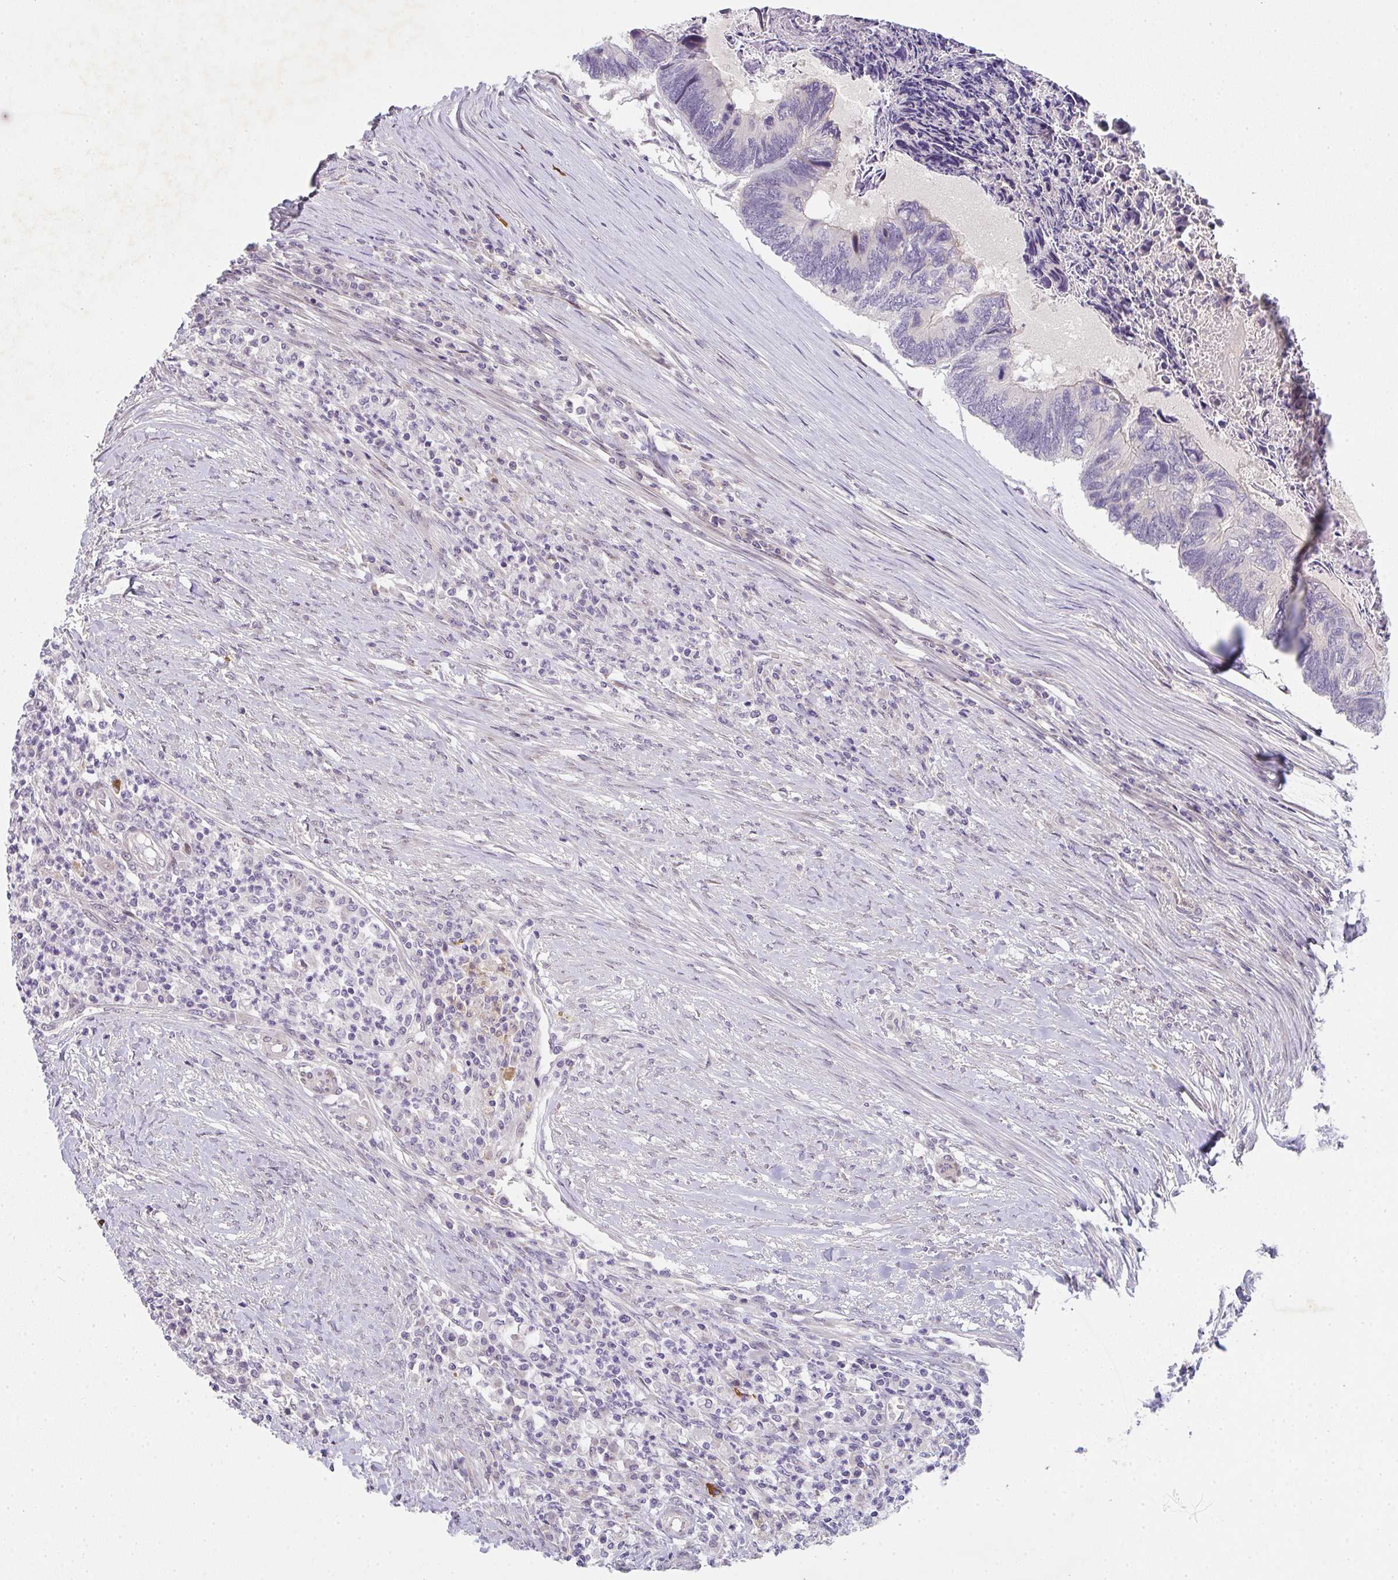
{"staining": {"intensity": "negative", "quantity": "none", "location": "none"}, "tissue": "colorectal cancer", "cell_type": "Tumor cells", "image_type": "cancer", "snomed": [{"axis": "morphology", "description": "Adenocarcinoma, NOS"}, {"axis": "topography", "description": "Colon"}], "caption": "Histopathology image shows no protein expression in tumor cells of colorectal adenocarcinoma tissue.", "gene": "TNFRSF10A", "patient": {"sex": "female", "age": 67}}